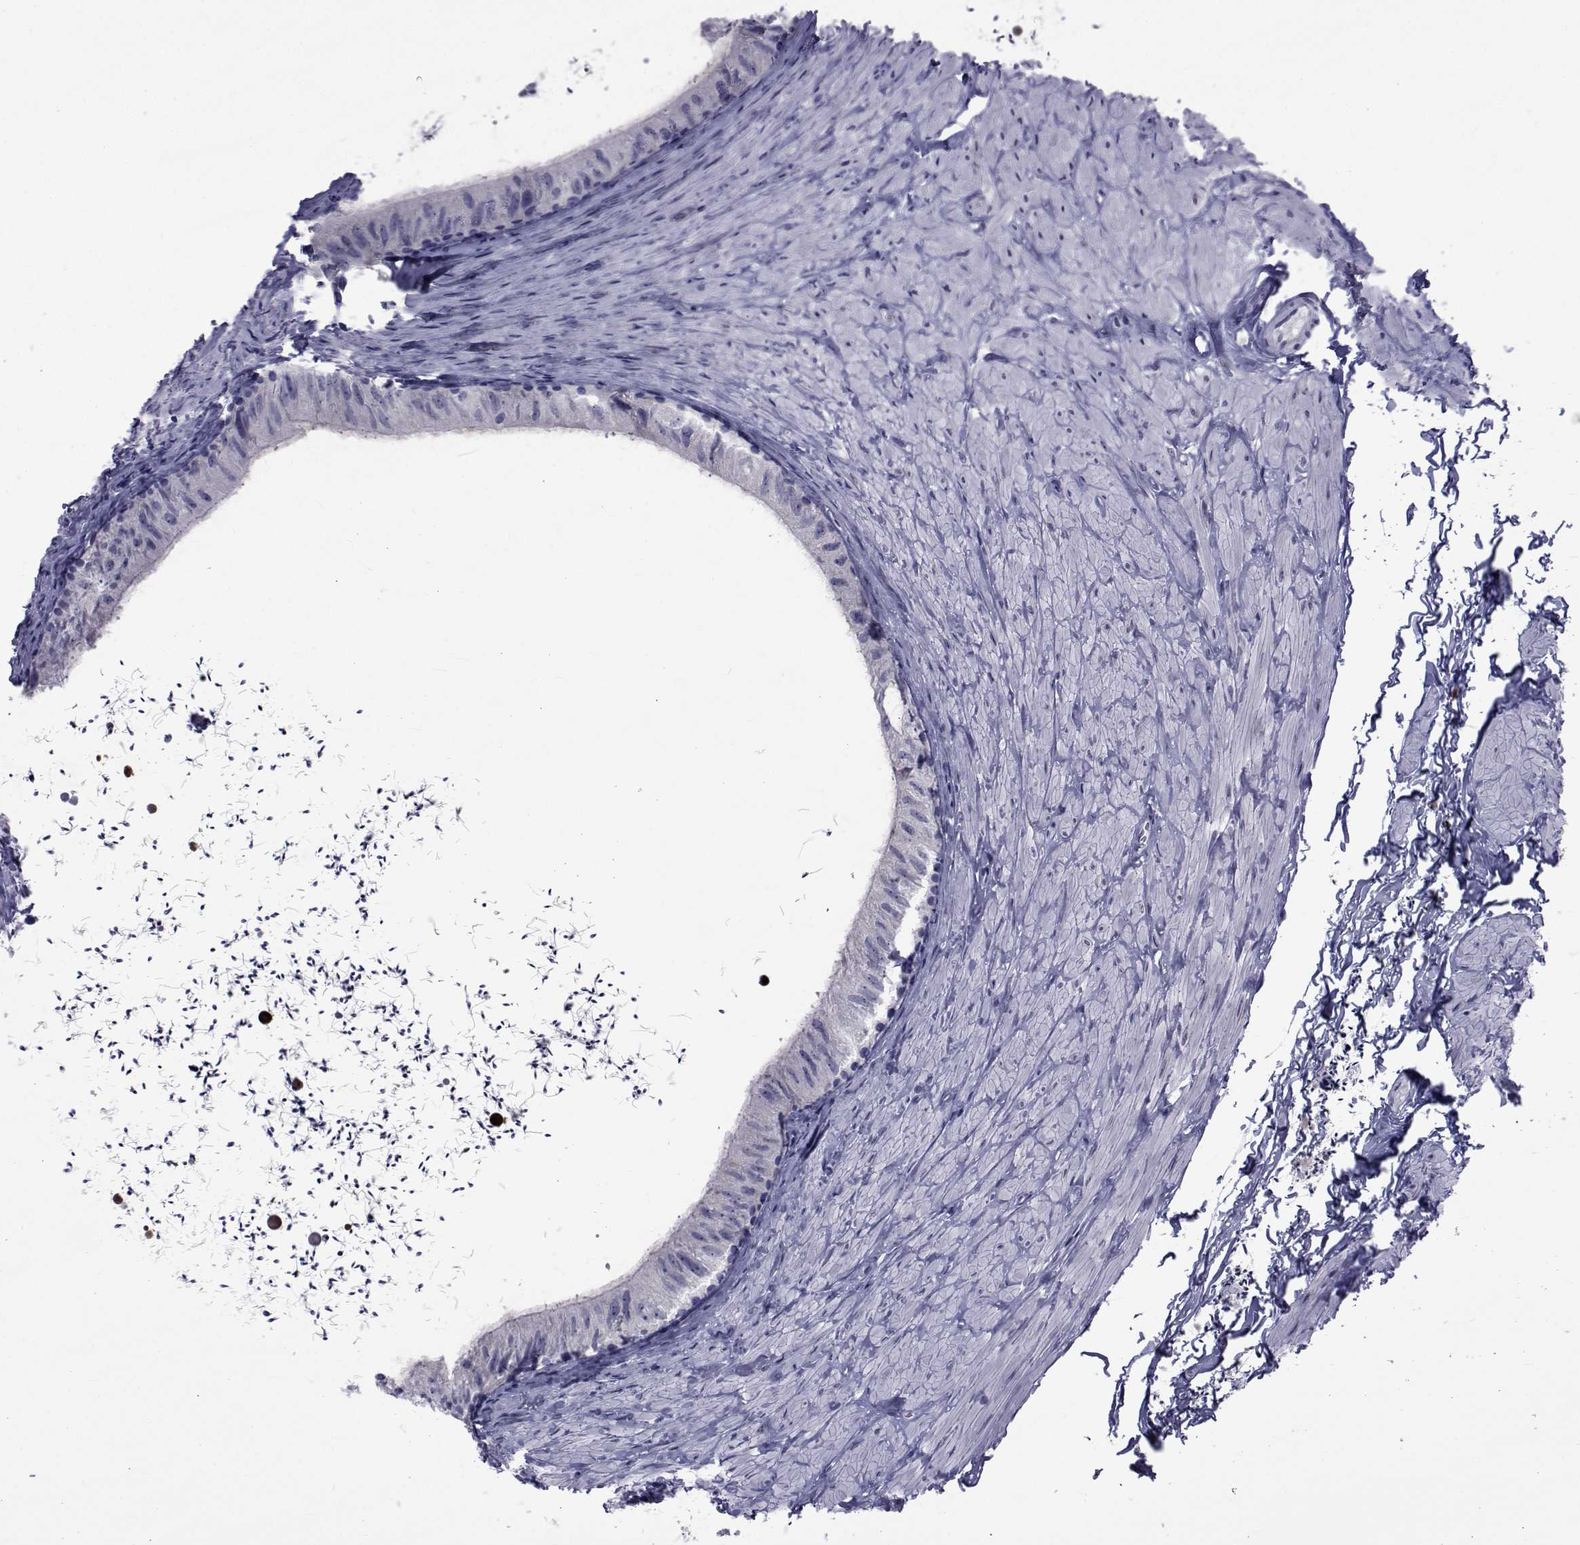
{"staining": {"intensity": "negative", "quantity": "none", "location": "none"}, "tissue": "epididymis", "cell_type": "Glandular cells", "image_type": "normal", "snomed": [{"axis": "morphology", "description": "Normal tissue, NOS"}, {"axis": "topography", "description": "Epididymis"}], "caption": "This is a histopathology image of immunohistochemistry (IHC) staining of benign epididymis, which shows no staining in glandular cells.", "gene": "GKAP1", "patient": {"sex": "male", "age": 32}}